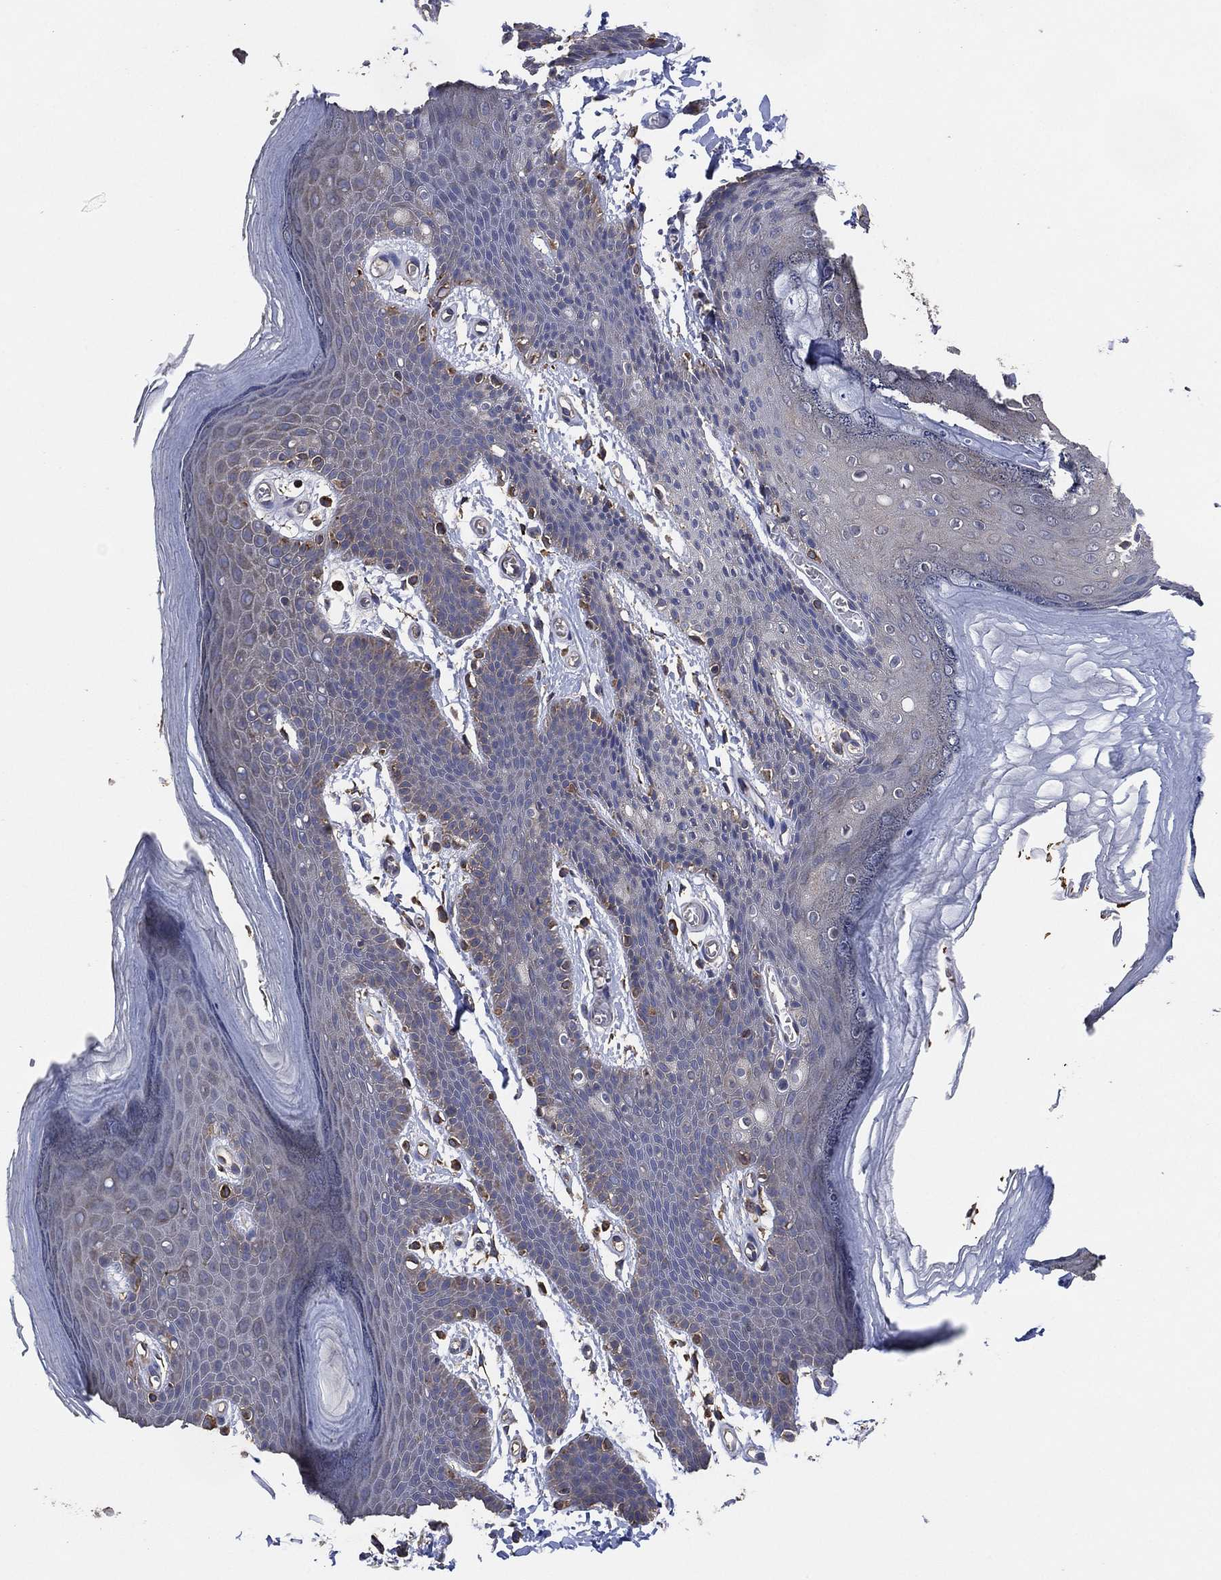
{"staining": {"intensity": "moderate", "quantity": "<25%", "location": "cytoplasmic/membranous"}, "tissue": "skin", "cell_type": "Epidermal cells", "image_type": "normal", "snomed": [{"axis": "morphology", "description": "Normal tissue, NOS"}, {"axis": "topography", "description": "Anal"}], "caption": "Protein staining exhibits moderate cytoplasmic/membranous positivity in about <25% of epidermal cells in unremarkable skin. The staining was performed using DAB, with brown indicating positive protein expression. Nuclei are stained blue with hematoxylin.", "gene": "LIMD1", "patient": {"sex": "male", "age": 53}}